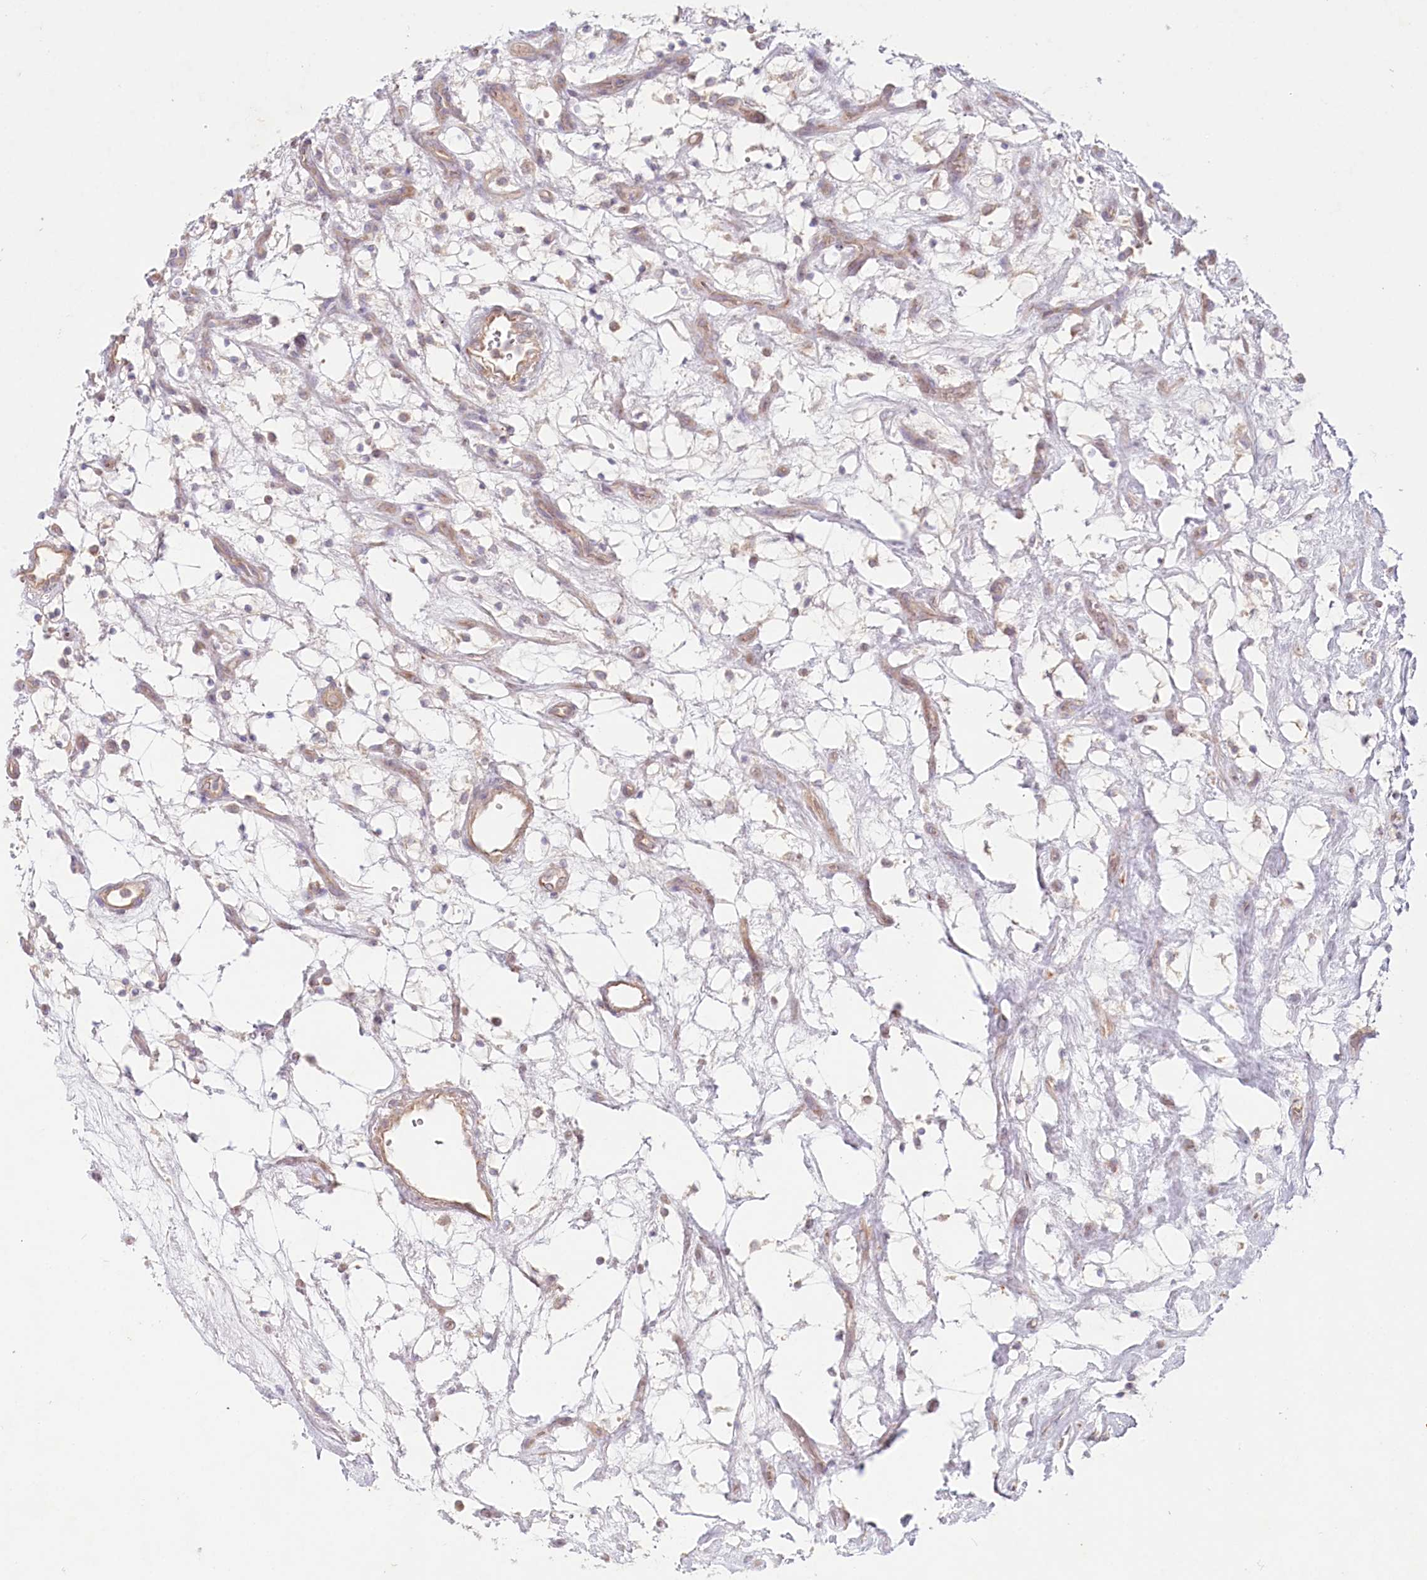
{"staining": {"intensity": "negative", "quantity": "none", "location": "none"}, "tissue": "renal cancer", "cell_type": "Tumor cells", "image_type": "cancer", "snomed": [{"axis": "morphology", "description": "Adenocarcinoma, NOS"}, {"axis": "topography", "description": "Kidney"}], "caption": "This is a photomicrograph of immunohistochemistry staining of renal adenocarcinoma, which shows no staining in tumor cells.", "gene": "TNIP1", "patient": {"sex": "female", "age": 69}}